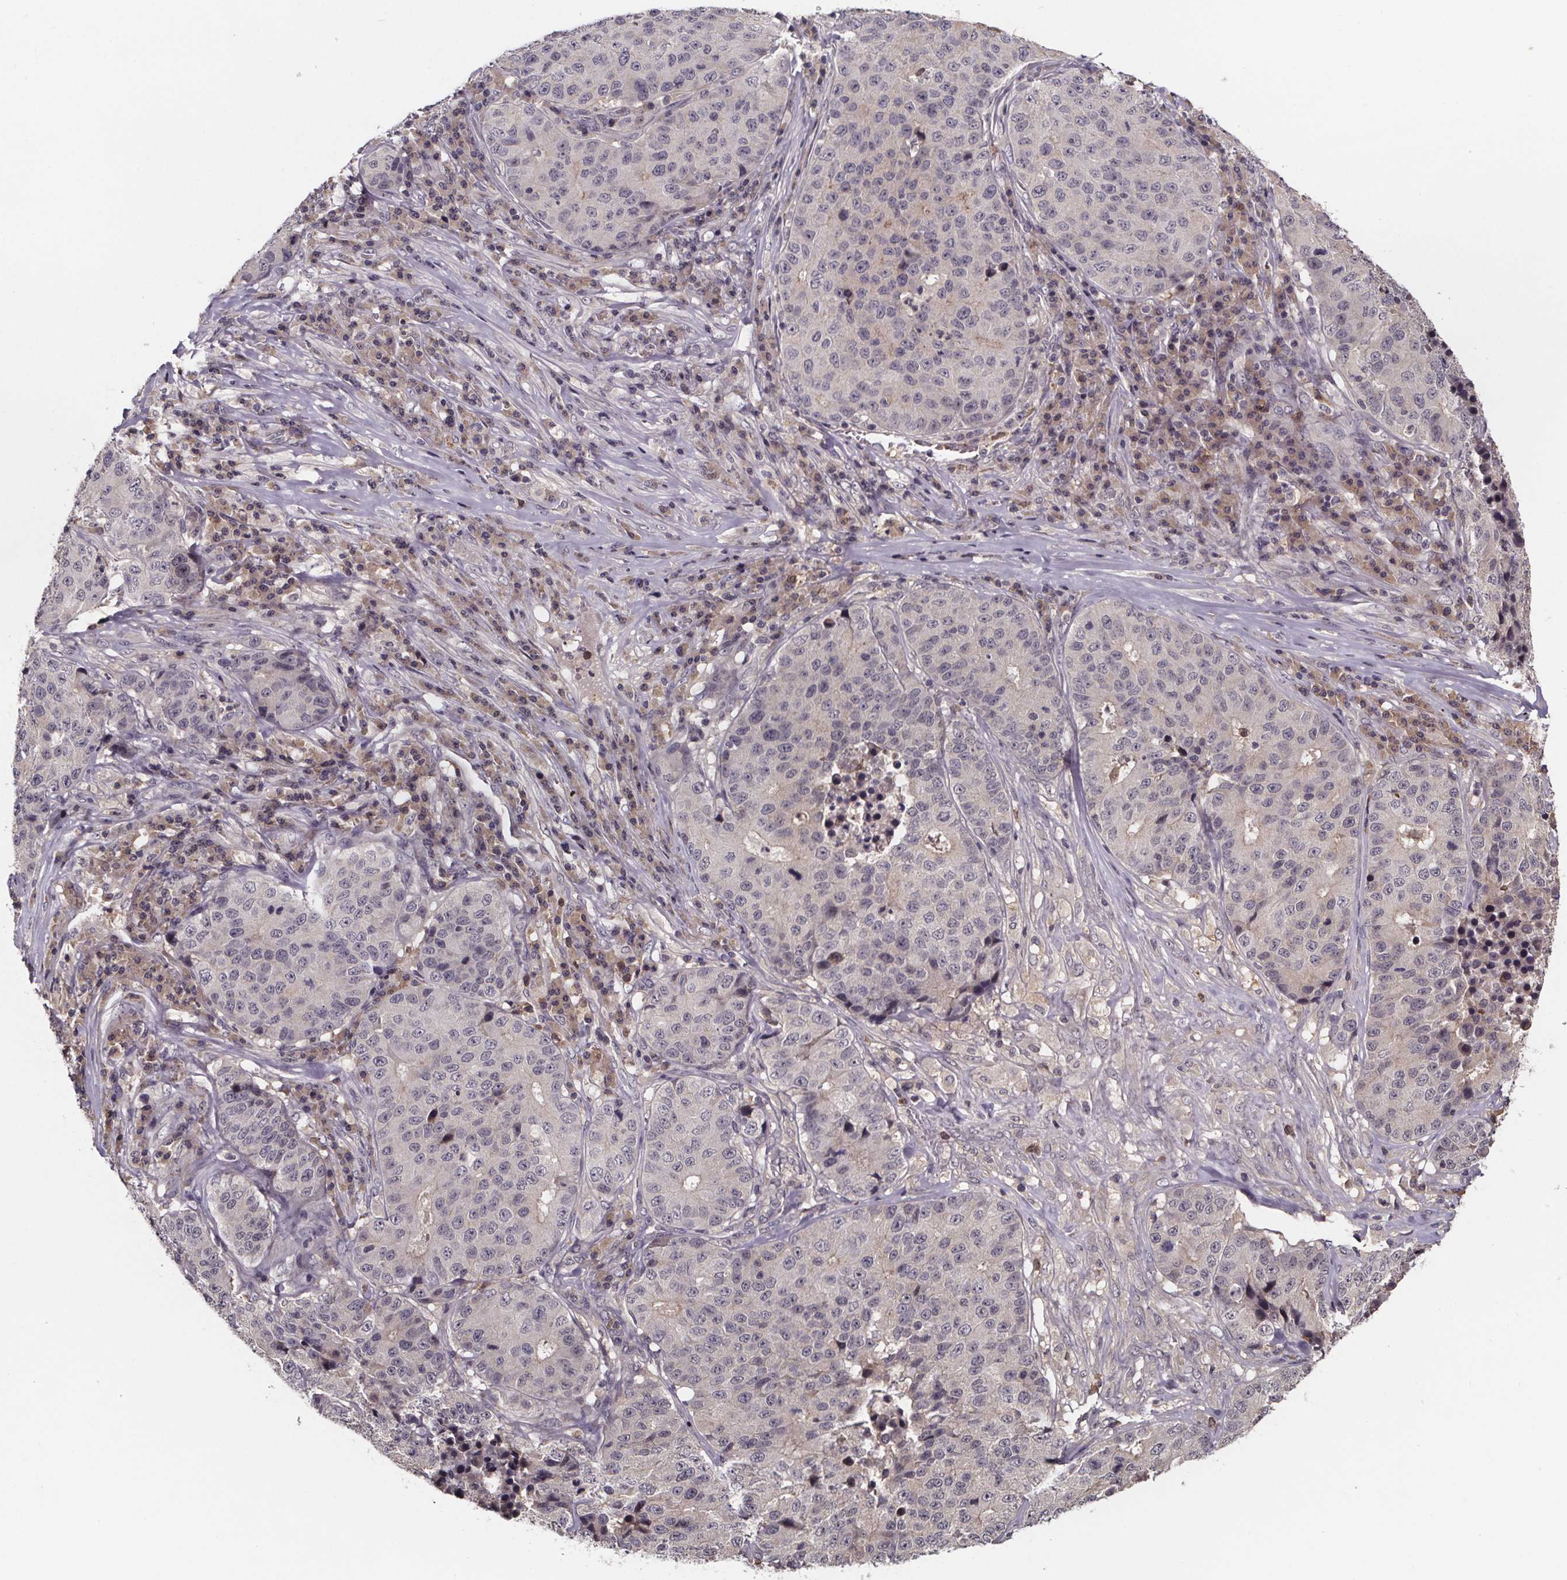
{"staining": {"intensity": "negative", "quantity": "none", "location": "none"}, "tissue": "stomach cancer", "cell_type": "Tumor cells", "image_type": "cancer", "snomed": [{"axis": "morphology", "description": "Adenocarcinoma, NOS"}, {"axis": "topography", "description": "Stomach"}], "caption": "Immunohistochemical staining of stomach adenocarcinoma reveals no significant staining in tumor cells. The staining was performed using DAB (3,3'-diaminobenzidine) to visualize the protein expression in brown, while the nuclei were stained in blue with hematoxylin (Magnification: 20x).", "gene": "SMIM1", "patient": {"sex": "male", "age": 71}}